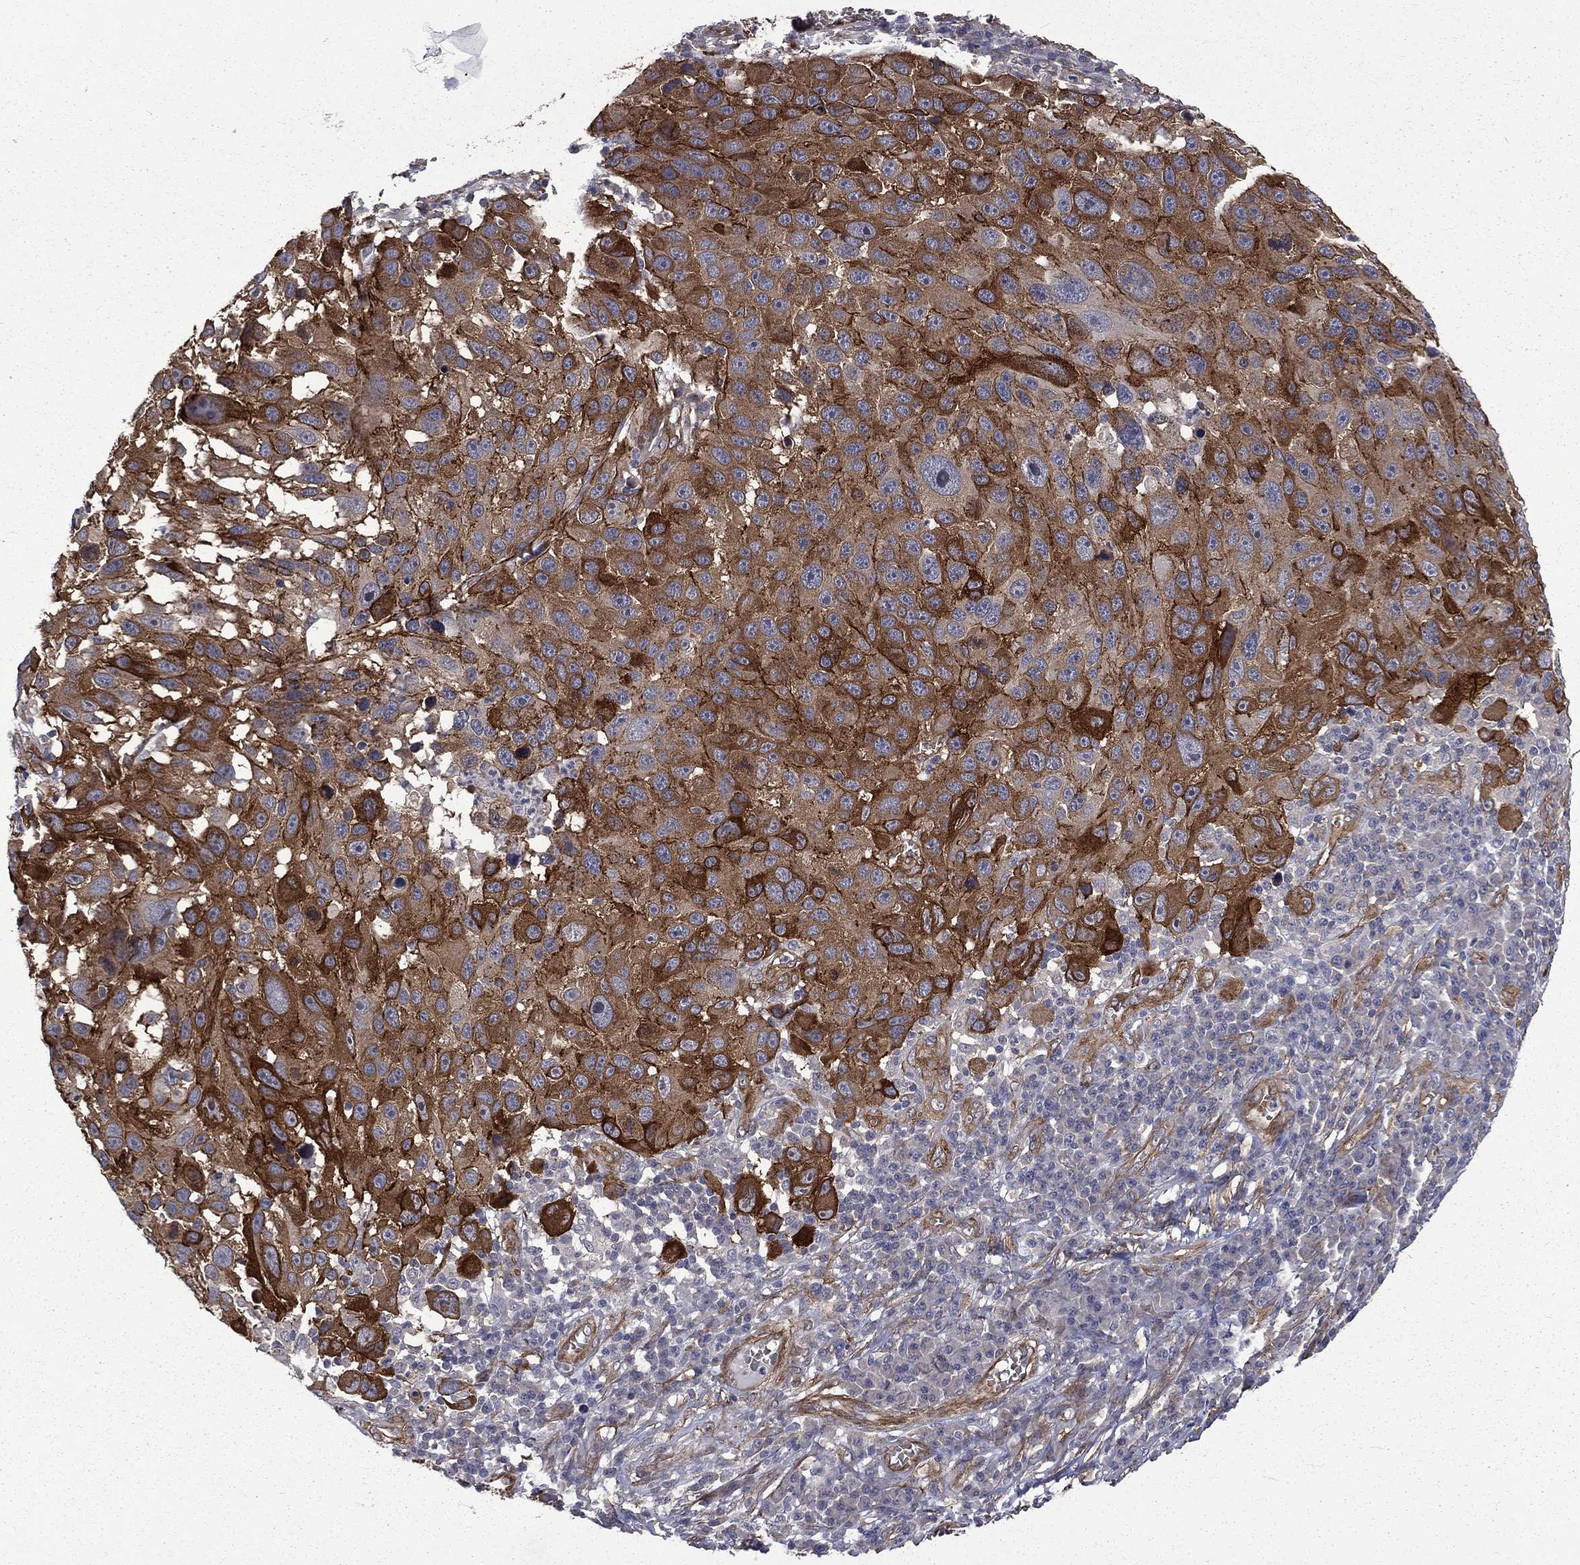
{"staining": {"intensity": "strong", "quantity": "25%-75%", "location": "cytoplasmic/membranous"}, "tissue": "melanoma", "cell_type": "Tumor cells", "image_type": "cancer", "snomed": [{"axis": "morphology", "description": "Malignant melanoma, NOS"}, {"axis": "topography", "description": "Skin"}], "caption": "A photomicrograph of human melanoma stained for a protein displays strong cytoplasmic/membranous brown staining in tumor cells.", "gene": "PPFIBP1", "patient": {"sex": "male", "age": 53}}